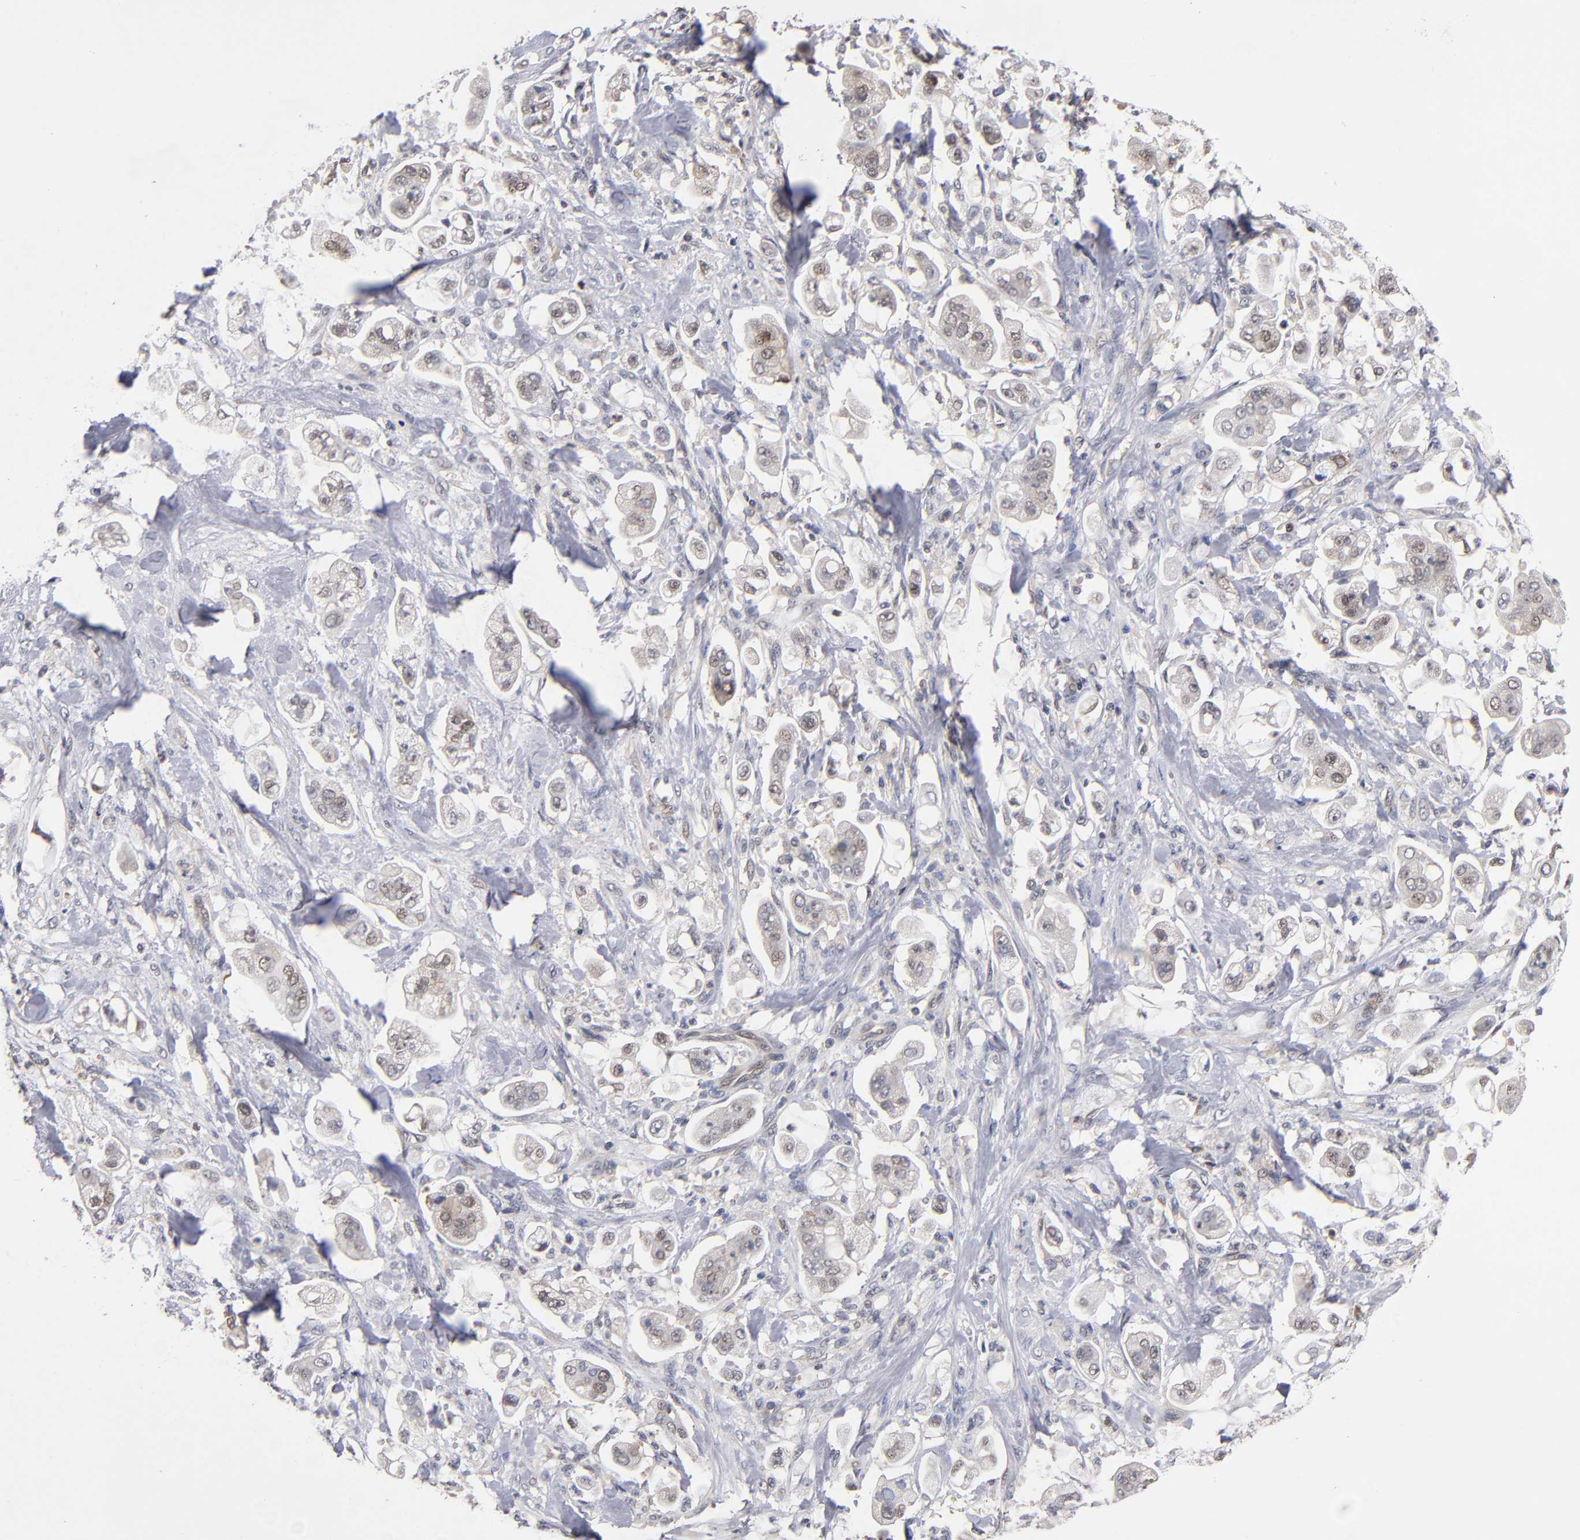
{"staining": {"intensity": "weak", "quantity": "25%-75%", "location": "cytoplasmic/membranous"}, "tissue": "stomach cancer", "cell_type": "Tumor cells", "image_type": "cancer", "snomed": [{"axis": "morphology", "description": "Adenocarcinoma, NOS"}, {"axis": "topography", "description": "Stomach"}], "caption": "The immunohistochemical stain labels weak cytoplasmic/membranous staining in tumor cells of stomach cancer (adenocarcinoma) tissue.", "gene": "ALG13", "patient": {"sex": "male", "age": 62}}